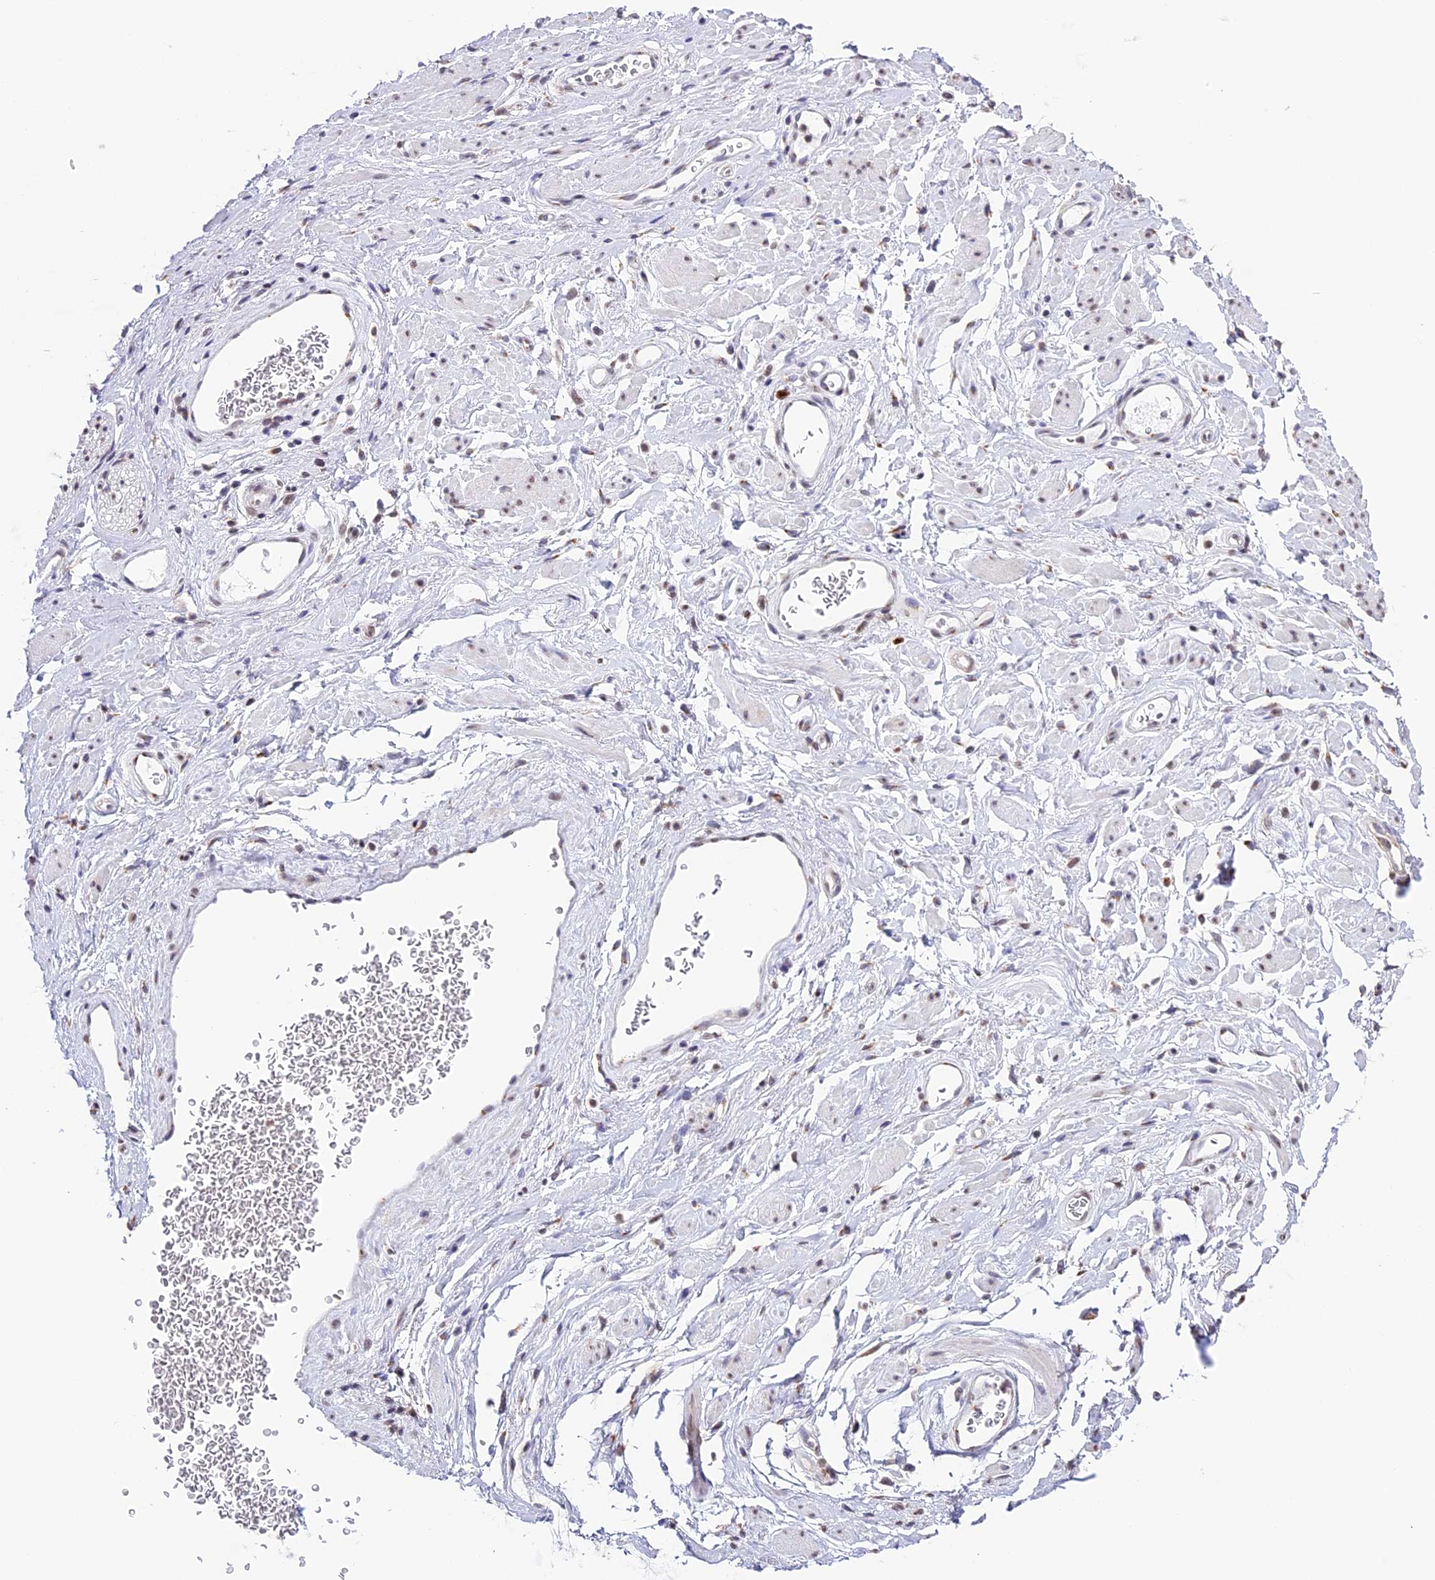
{"staining": {"intensity": "negative", "quantity": "none", "location": "none"}, "tissue": "adipose tissue", "cell_type": "Adipocytes", "image_type": "normal", "snomed": [{"axis": "morphology", "description": "Normal tissue, NOS"}, {"axis": "morphology", "description": "Adenocarcinoma, NOS"}, {"axis": "topography", "description": "Rectum"}, {"axis": "topography", "description": "Vagina"}, {"axis": "topography", "description": "Peripheral nerve tissue"}], "caption": "Immunohistochemistry (IHC) micrograph of normal human adipose tissue stained for a protein (brown), which reveals no staining in adipocytes. (DAB IHC, high magnification).", "gene": "HEATR5B", "patient": {"sex": "female", "age": 71}}